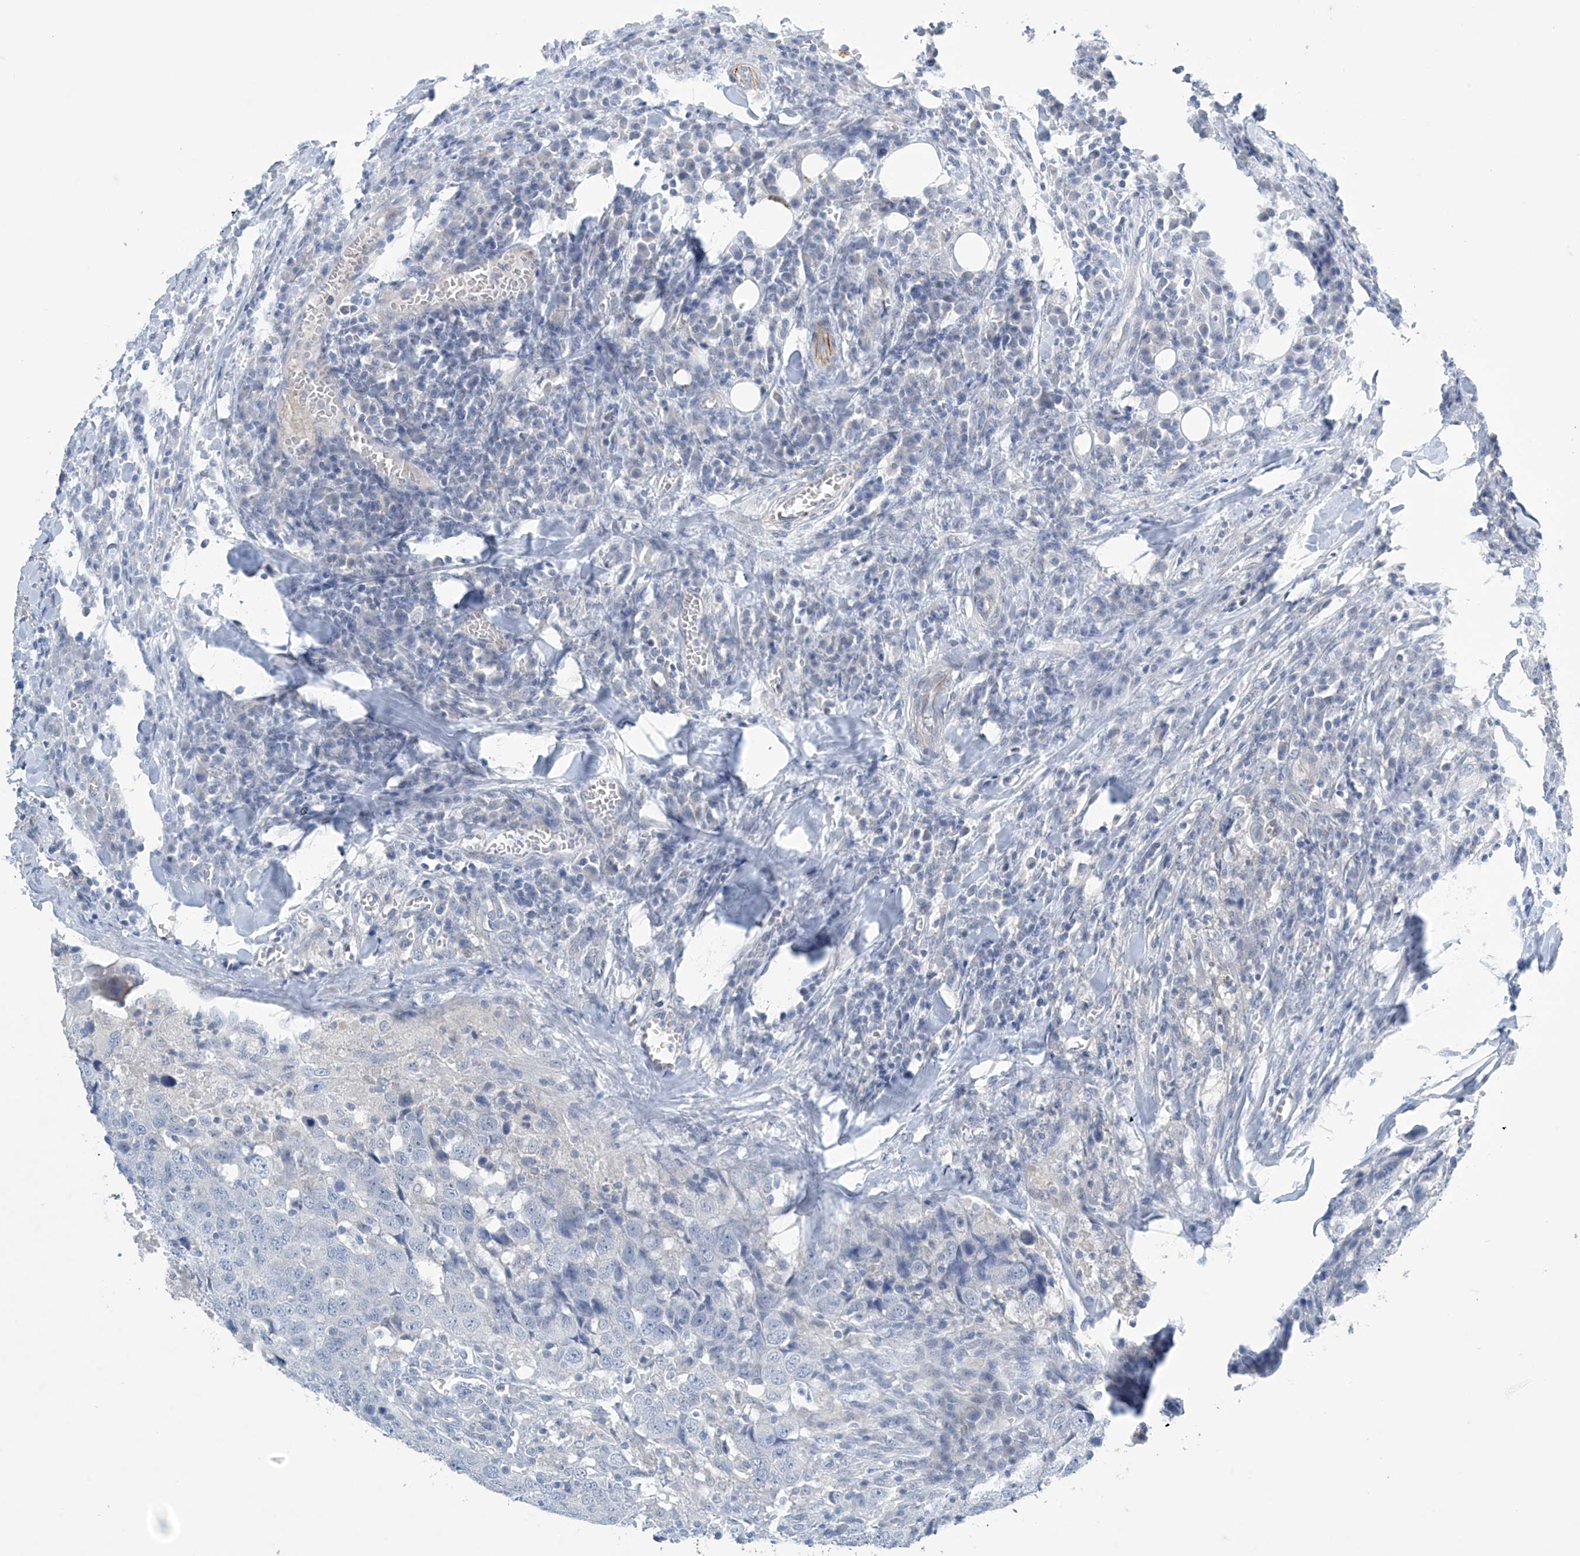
{"staining": {"intensity": "negative", "quantity": "none", "location": "none"}, "tissue": "head and neck cancer", "cell_type": "Tumor cells", "image_type": "cancer", "snomed": [{"axis": "morphology", "description": "Squamous cell carcinoma, NOS"}, {"axis": "topography", "description": "Head-Neck"}], "caption": "Immunohistochemistry (IHC) of human head and neck cancer shows no staining in tumor cells.", "gene": "SLC35A5", "patient": {"sex": "male", "age": 66}}